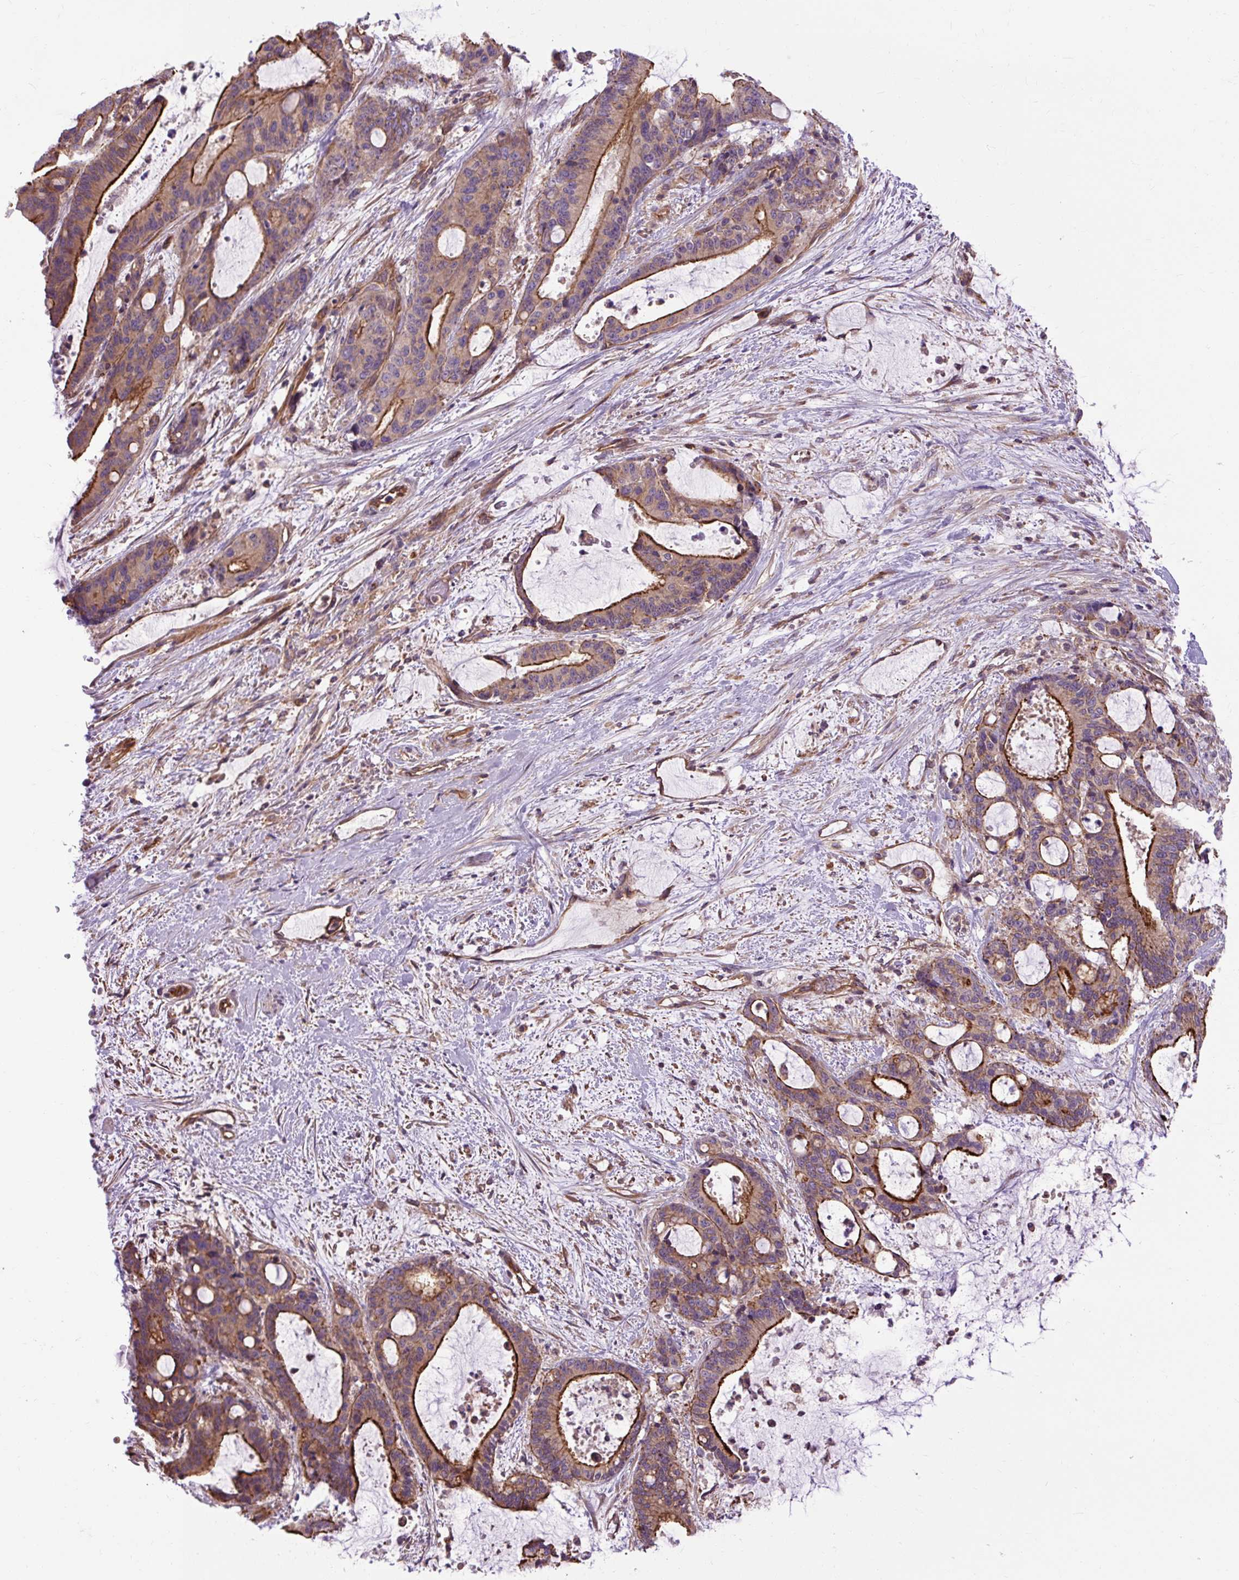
{"staining": {"intensity": "strong", "quantity": "25%-75%", "location": "cytoplasmic/membranous"}, "tissue": "liver cancer", "cell_type": "Tumor cells", "image_type": "cancer", "snomed": [{"axis": "morphology", "description": "Normal tissue, NOS"}, {"axis": "morphology", "description": "Cholangiocarcinoma"}, {"axis": "topography", "description": "Liver"}, {"axis": "topography", "description": "Peripheral nerve tissue"}], "caption": "IHC photomicrograph of cholangiocarcinoma (liver) stained for a protein (brown), which exhibits high levels of strong cytoplasmic/membranous positivity in approximately 25%-75% of tumor cells.", "gene": "CCDC93", "patient": {"sex": "female", "age": 73}}